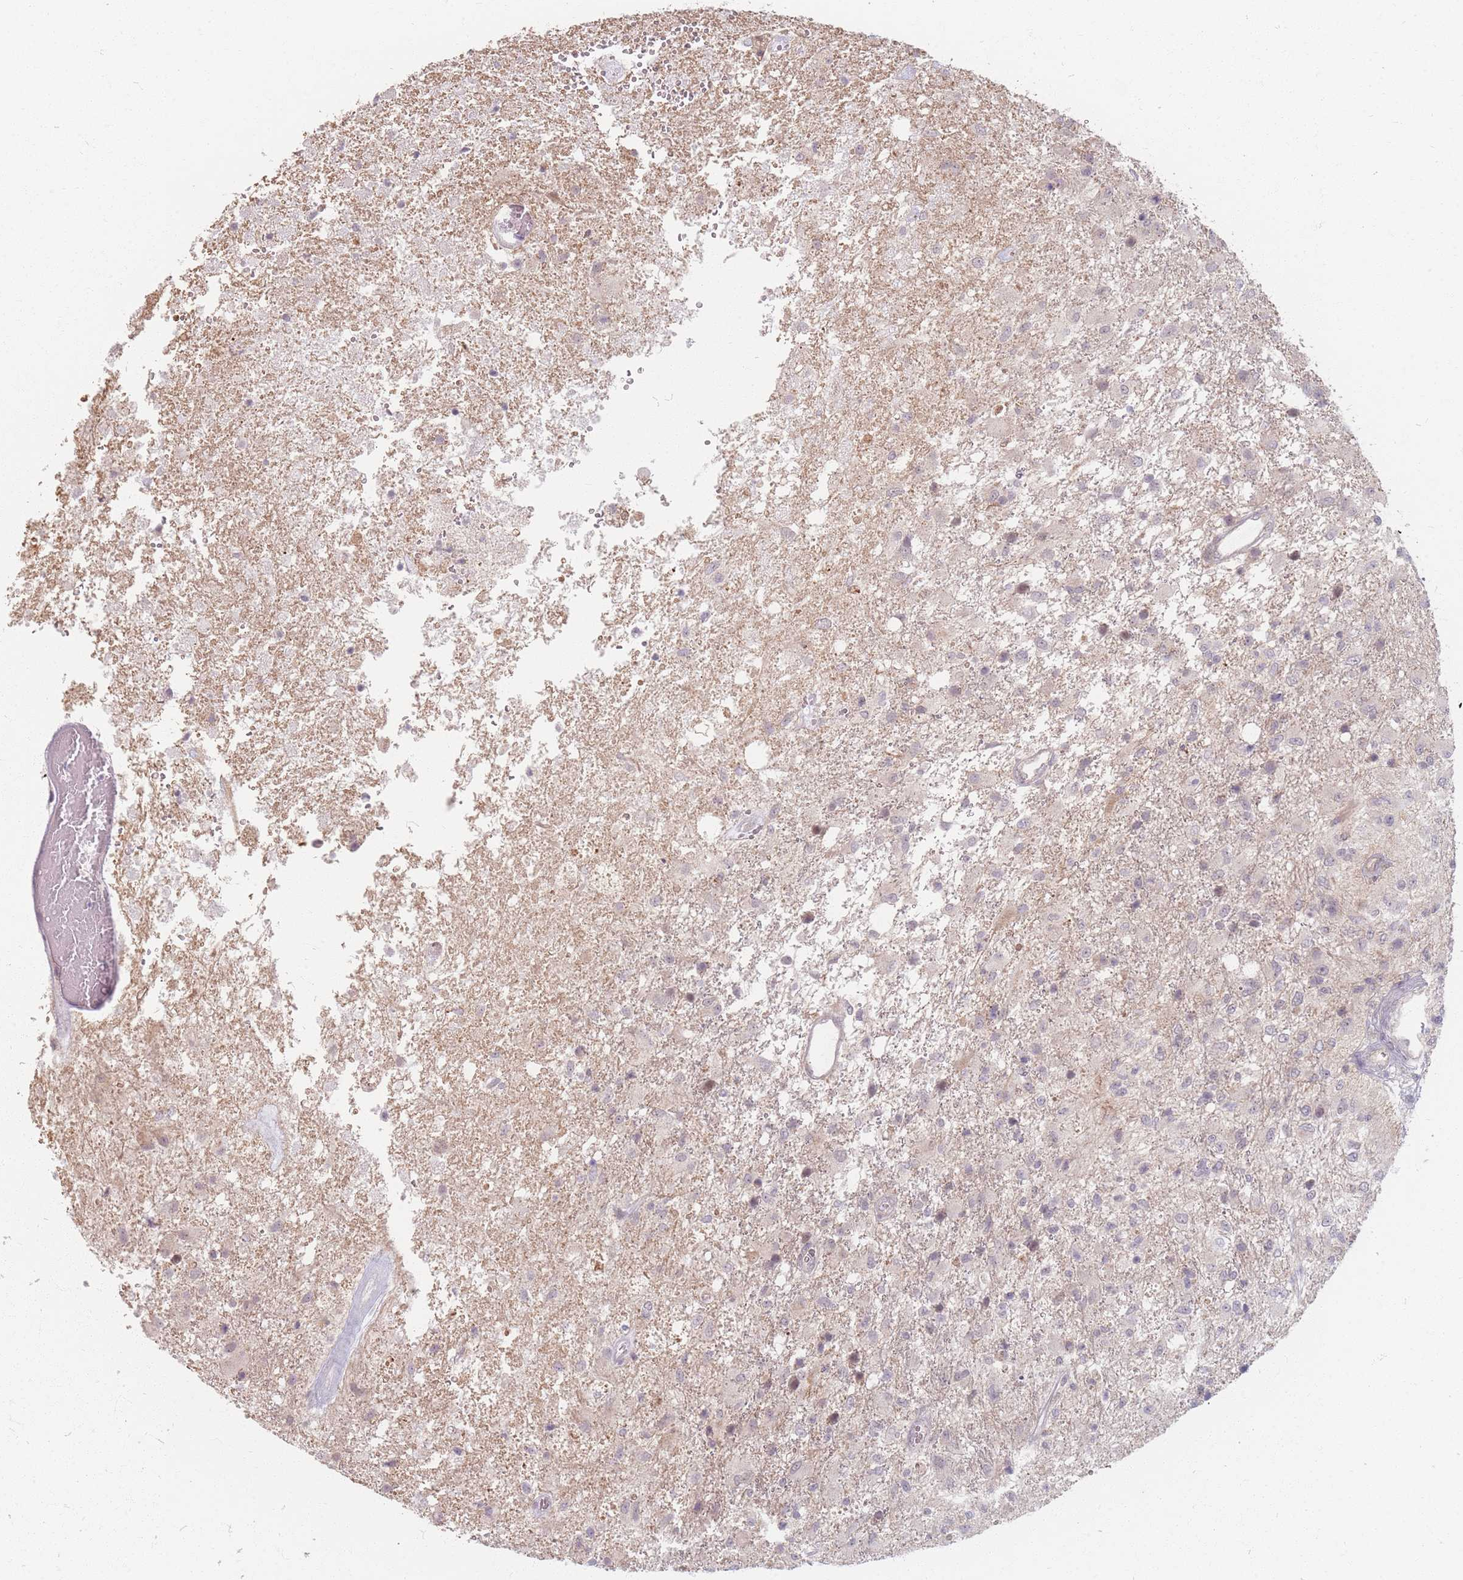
{"staining": {"intensity": "negative", "quantity": "none", "location": "none"}, "tissue": "glioma", "cell_type": "Tumor cells", "image_type": "cancer", "snomed": [{"axis": "morphology", "description": "Glioma, malignant, High grade"}, {"axis": "topography", "description": "Brain"}], "caption": "High power microscopy micrograph of an IHC micrograph of glioma, revealing no significant positivity in tumor cells. Brightfield microscopy of immunohistochemistry (IHC) stained with DAB (brown) and hematoxylin (blue), captured at high magnification.", "gene": "GABRA6", "patient": {"sex": "female", "age": 74}}